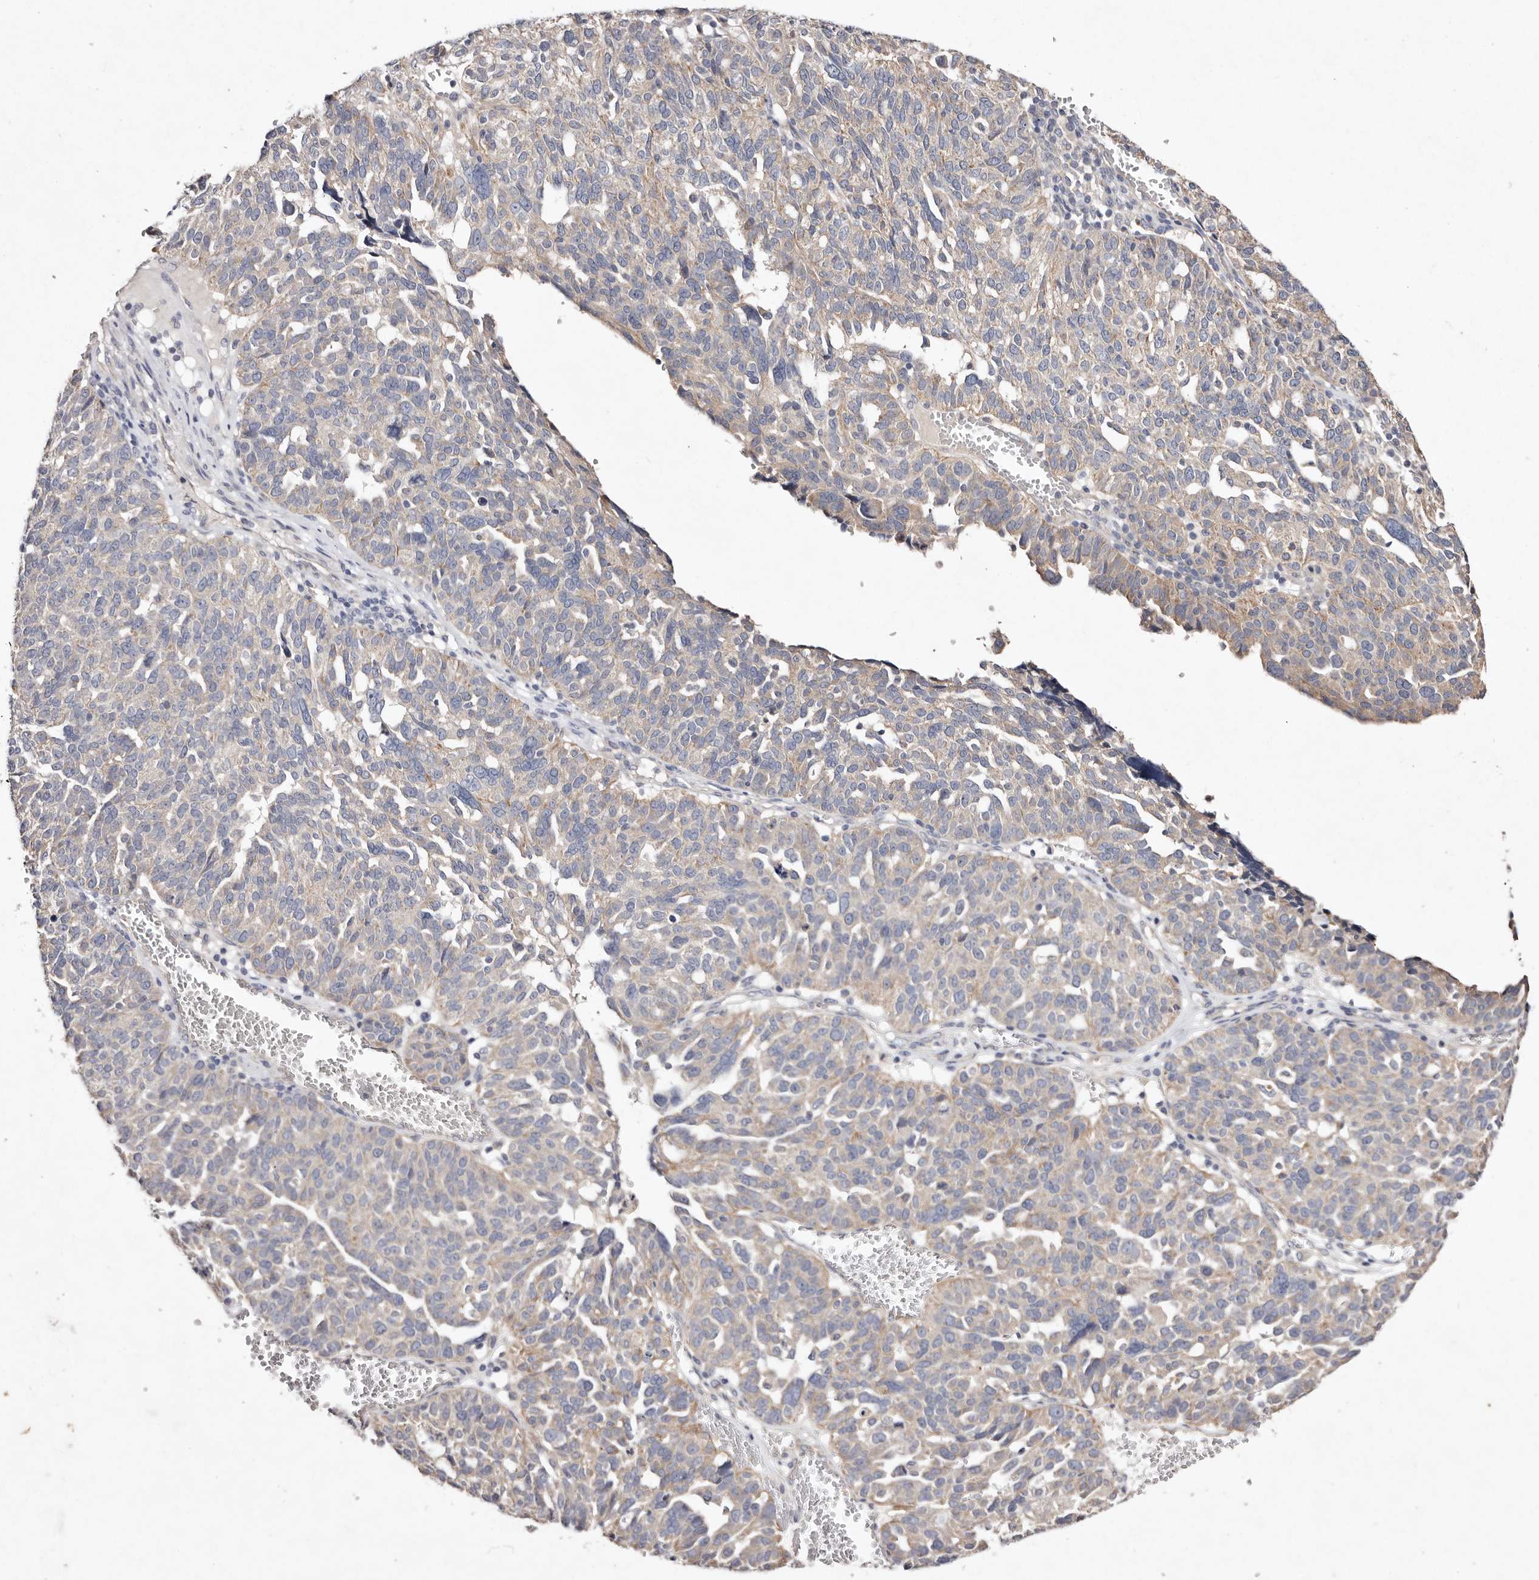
{"staining": {"intensity": "weak", "quantity": "25%-75%", "location": "cytoplasmic/membranous"}, "tissue": "ovarian cancer", "cell_type": "Tumor cells", "image_type": "cancer", "snomed": [{"axis": "morphology", "description": "Cystadenocarcinoma, serous, NOS"}, {"axis": "topography", "description": "Ovary"}], "caption": "Immunohistochemistry (IHC) (DAB (3,3'-diaminobenzidine)) staining of ovarian cancer exhibits weak cytoplasmic/membranous protein staining in about 25%-75% of tumor cells.", "gene": "TSC2", "patient": {"sex": "female", "age": 59}}